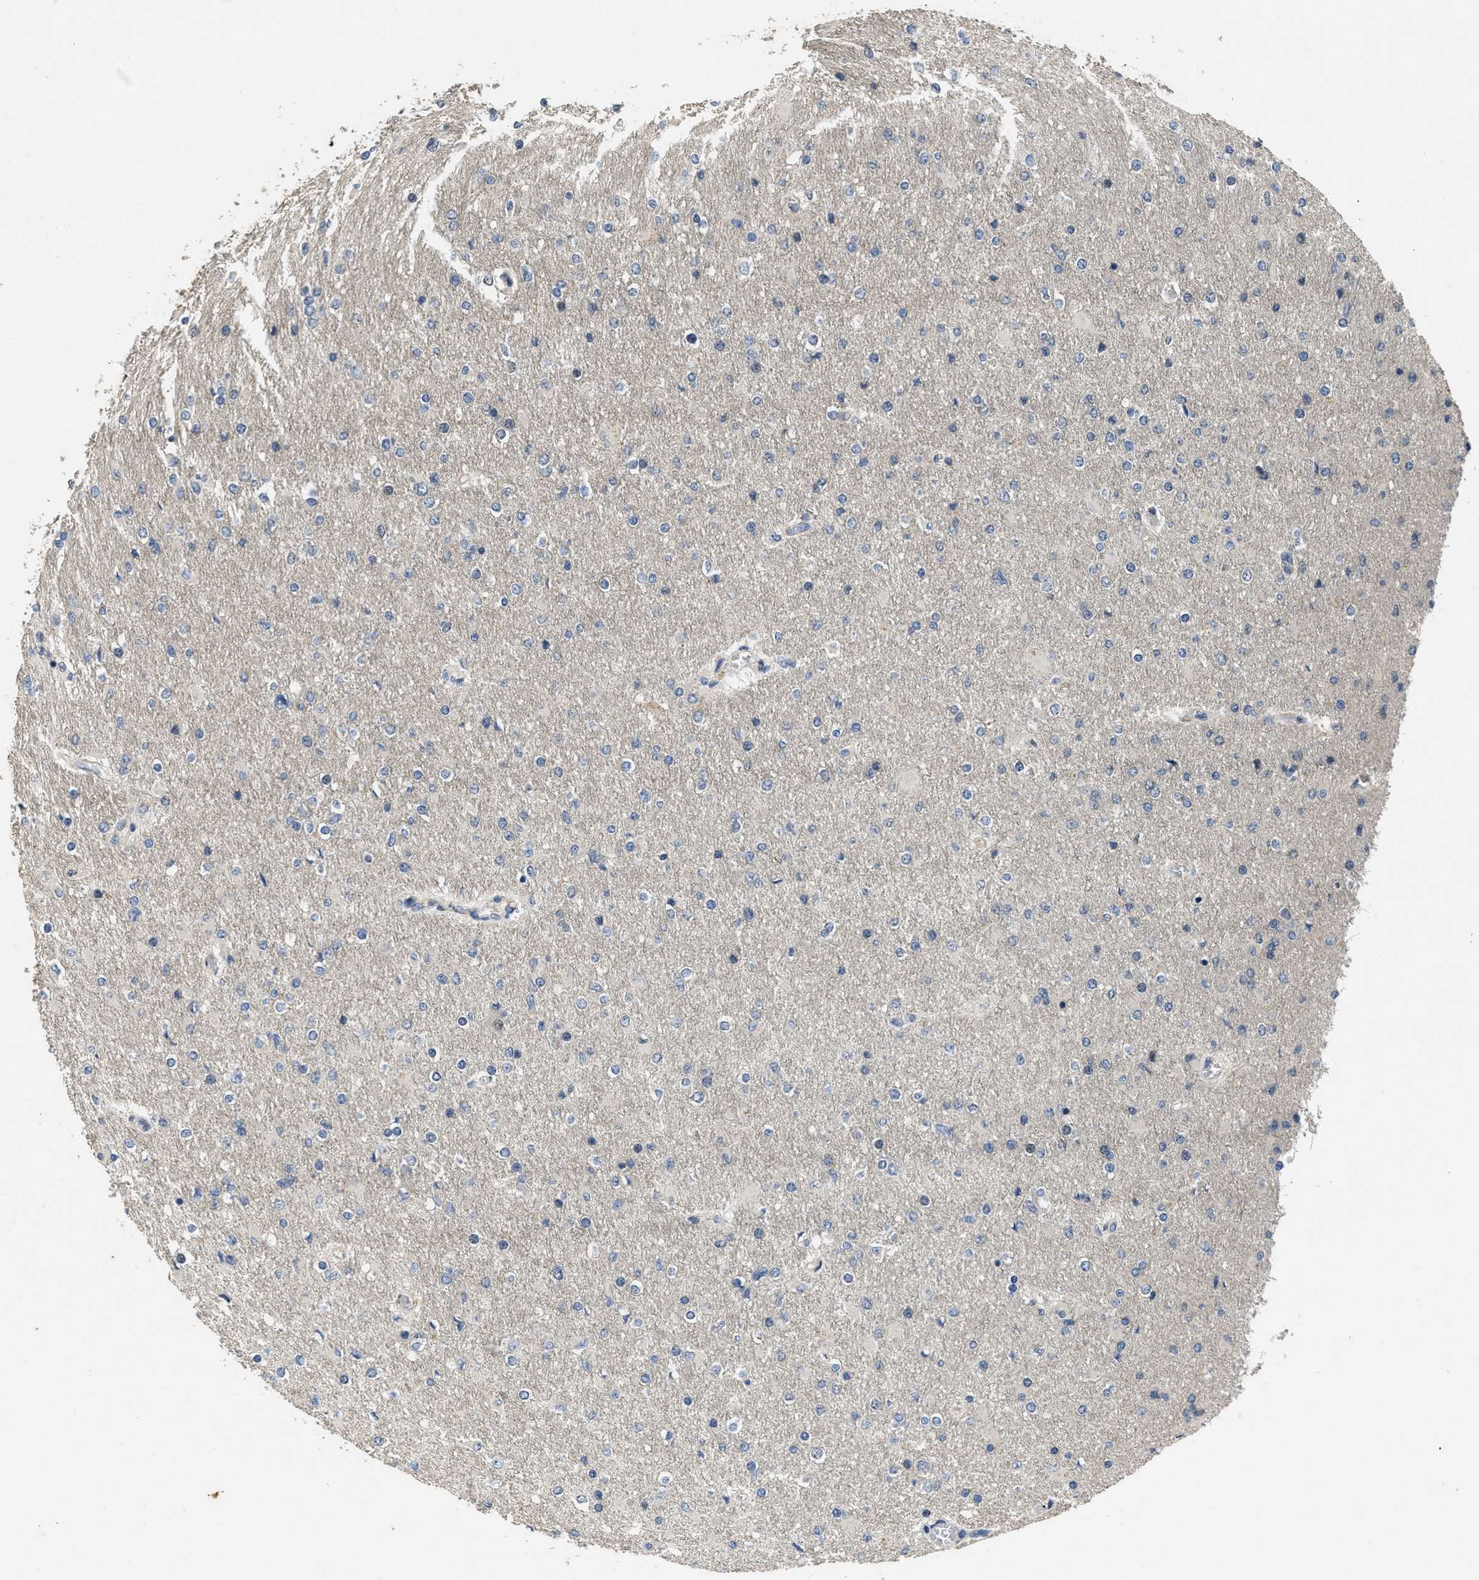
{"staining": {"intensity": "negative", "quantity": "none", "location": "none"}, "tissue": "glioma", "cell_type": "Tumor cells", "image_type": "cancer", "snomed": [{"axis": "morphology", "description": "Glioma, malignant, High grade"}, {"axis": "topography", "description": "Cerebral cortex"}], "caption": "High power microscopy image of an immunohistochemistry photomicrograph of malignant glioma (high-grade), revealing no significant positivity in tumor cells.", "gene": "PAPOLG", "patient": {"sex": "female", "age": 36}}